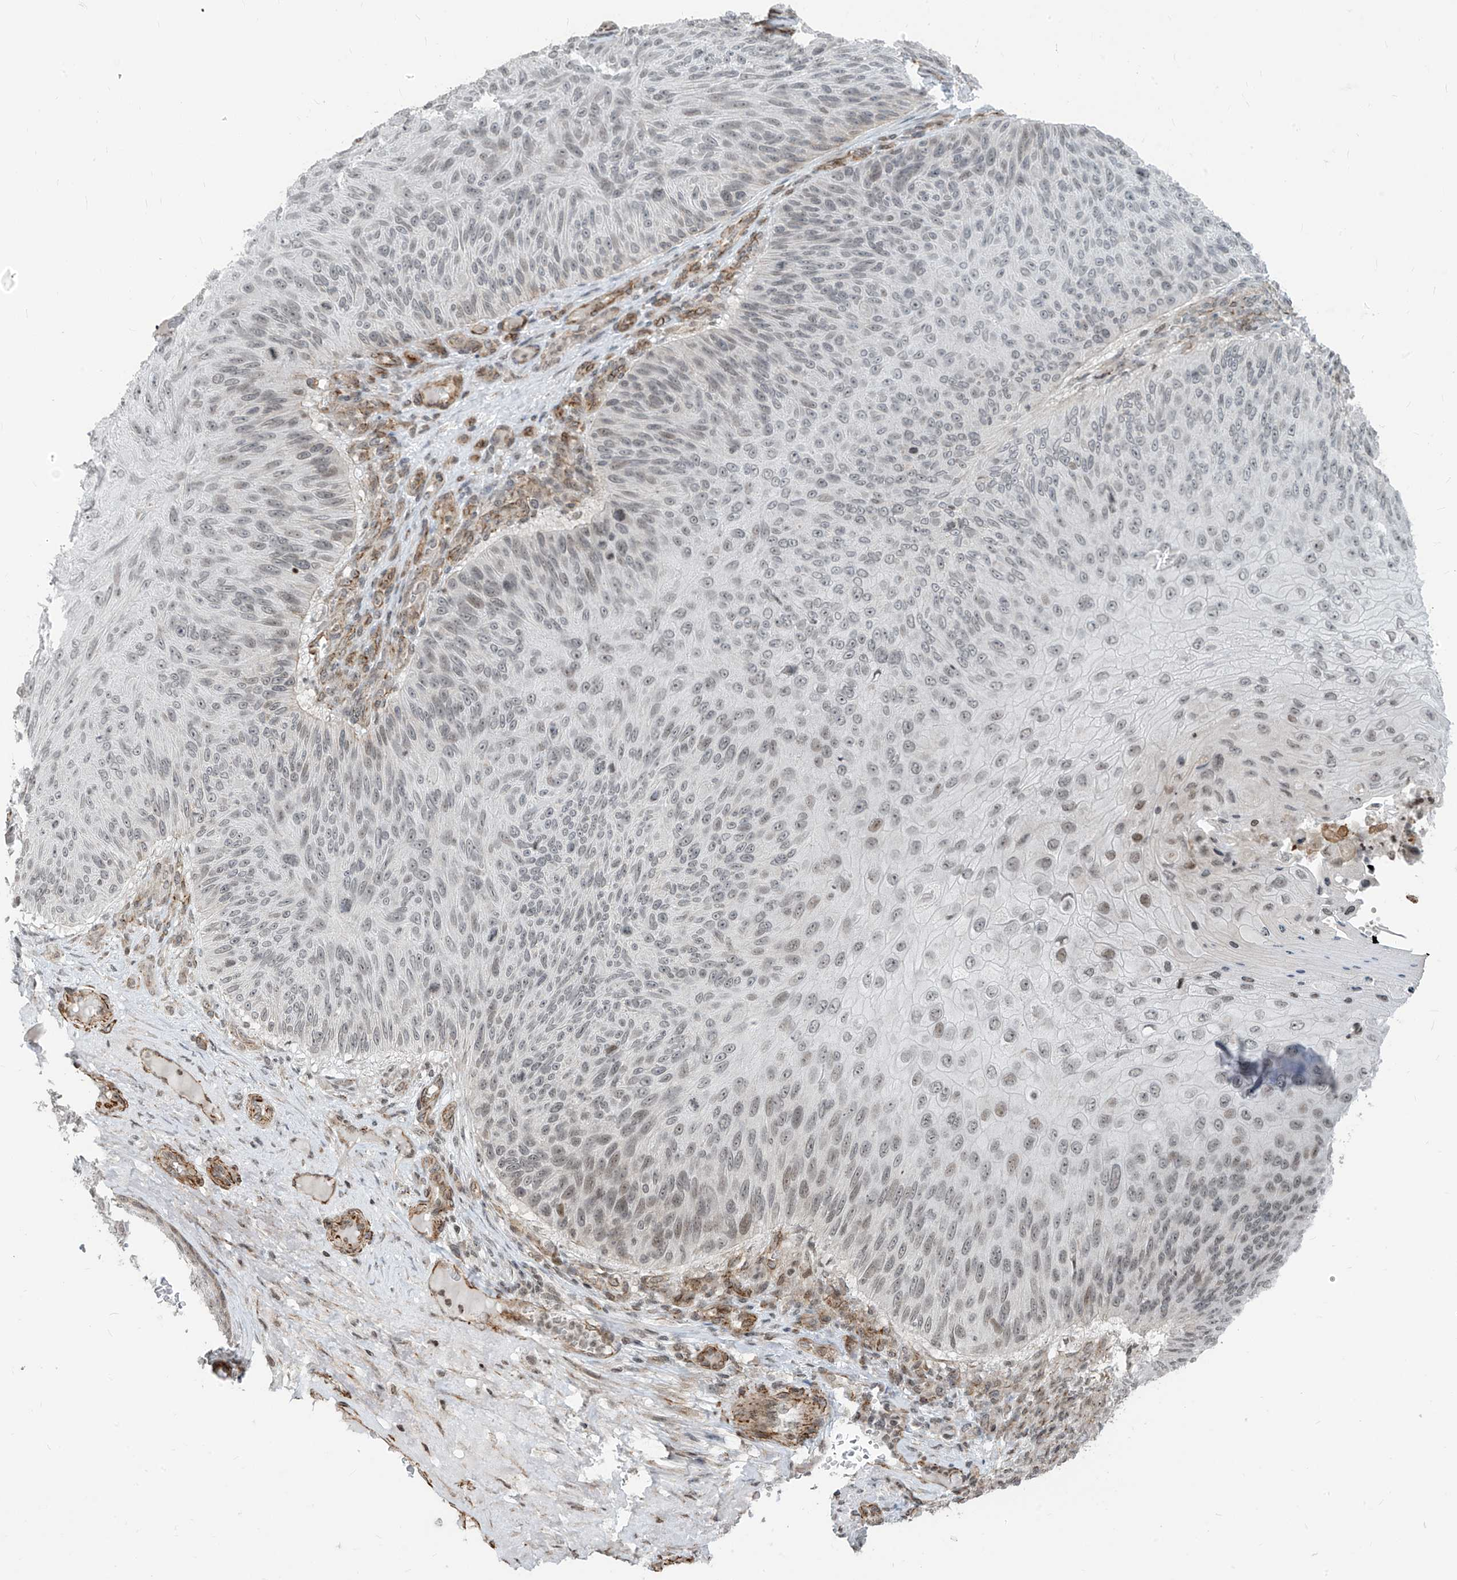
{"staining": {"intensity": "weak", "quantity": "25%-75%", "location": "nuclear"}, "tissue": "skin cancer", "cell_type": "Tumor cells", "image_type": "cancer", "snomed": [{"axis": "morphology", "description": "Squamous cell carcinoma, NOS"}, {"axis": "topography", "description": "Skin"}], "caption": "Immunohistochemistry image of squamous cell carcinoma (skin) stained for a protein (brown), which shows low levels of weak nuclear staining in about 25%-75% of tumor cells.", "gene": "METAP1D", "patient": {"sex": "female", "age": 88}}